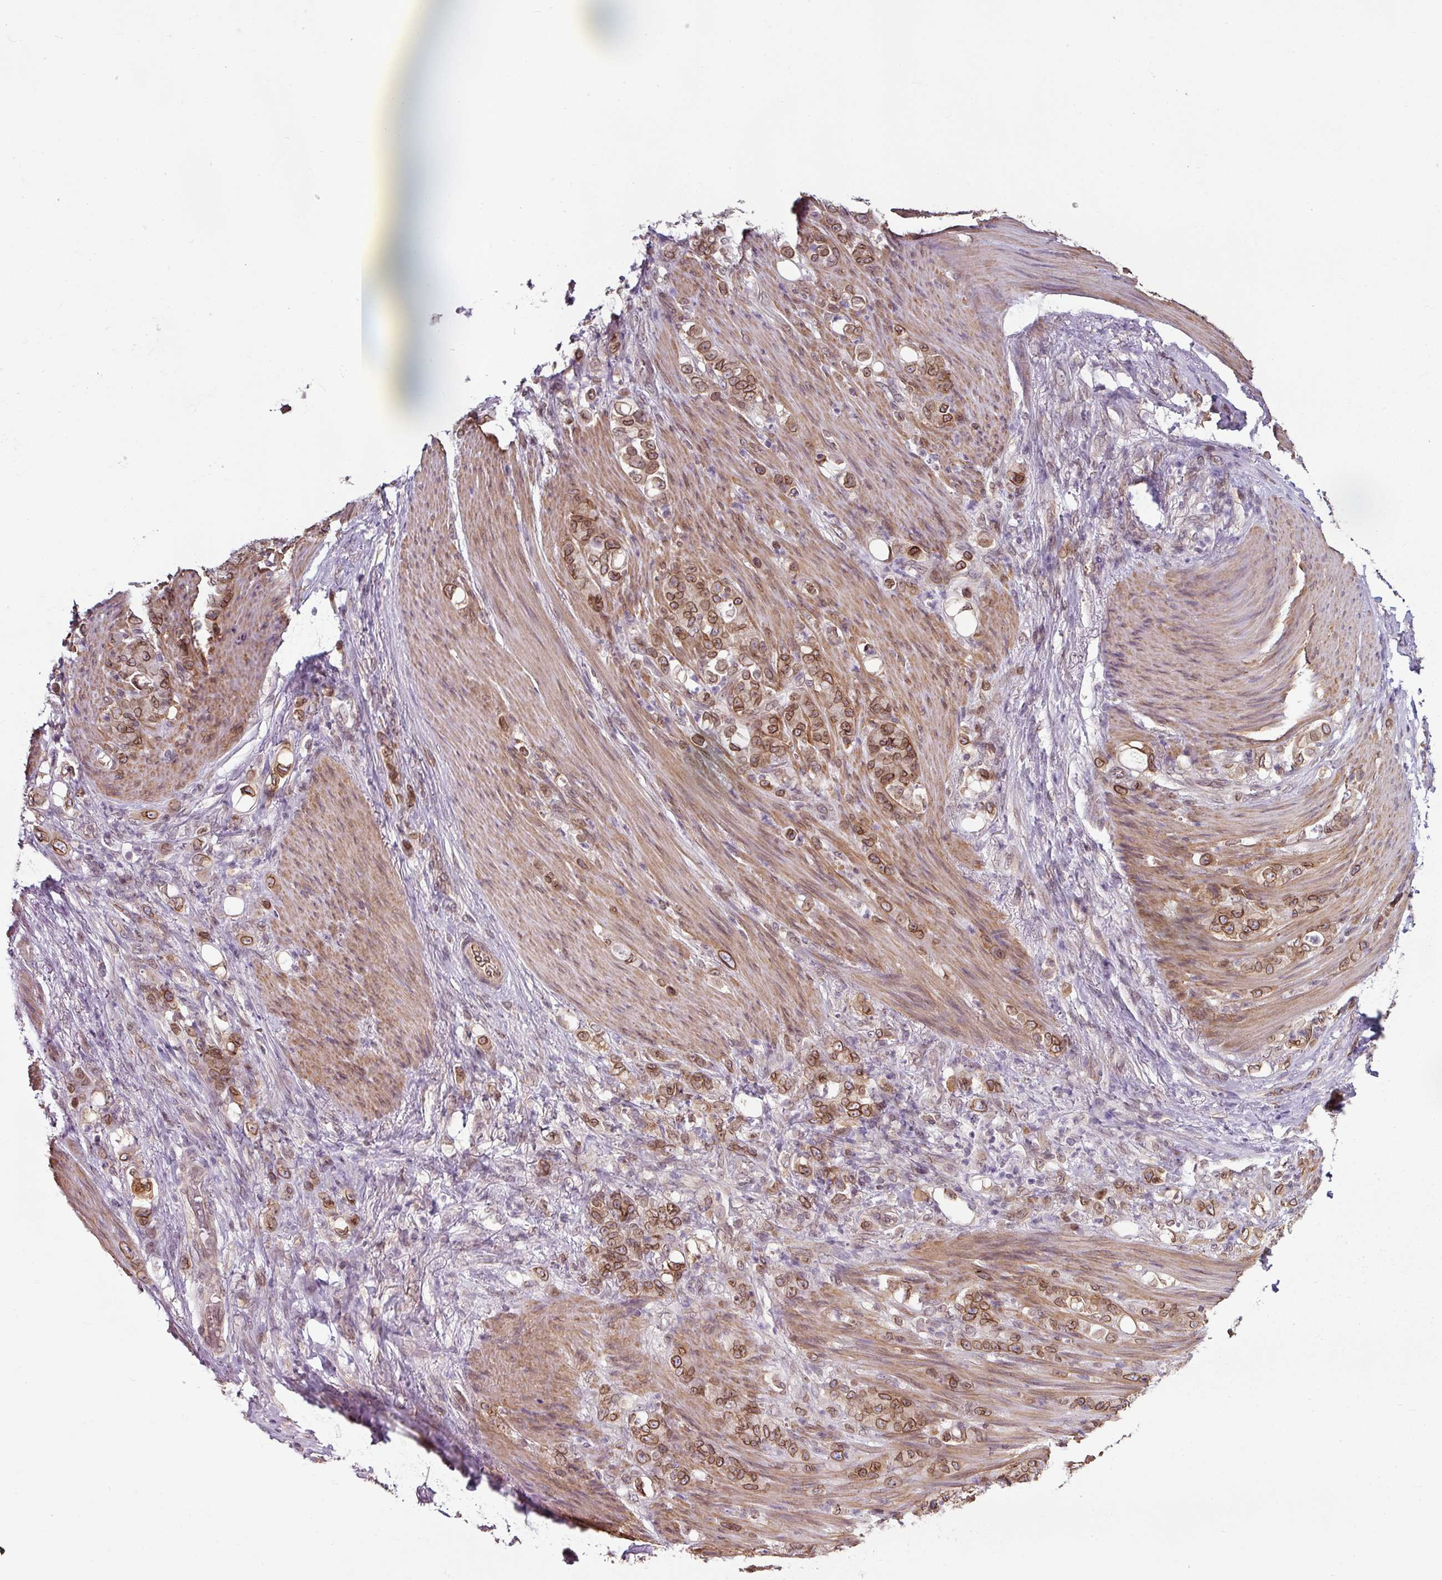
{"staining": {"intensity": "moderate", "quantity": ">75%", "location": "cytoplasmic/membranous,nuclear"}, "tissue": "stomach cancer", "cell_type": "Tumor cells", "image_type": "cancer", "snomed": [{"axis": "morphology", "description": "Adenocarcinoma, NOS"}, {"axis": "topography", "description": "Stomach"}], "caption": "Adenocarcinoma (stomach) tissue demonstrates moderate cytoplasmic/membranous and nuclear positivity in approximately >75% of tumor cells", "gene": "RANGAP1", "patient": {"sex": "female", "age": 79}}